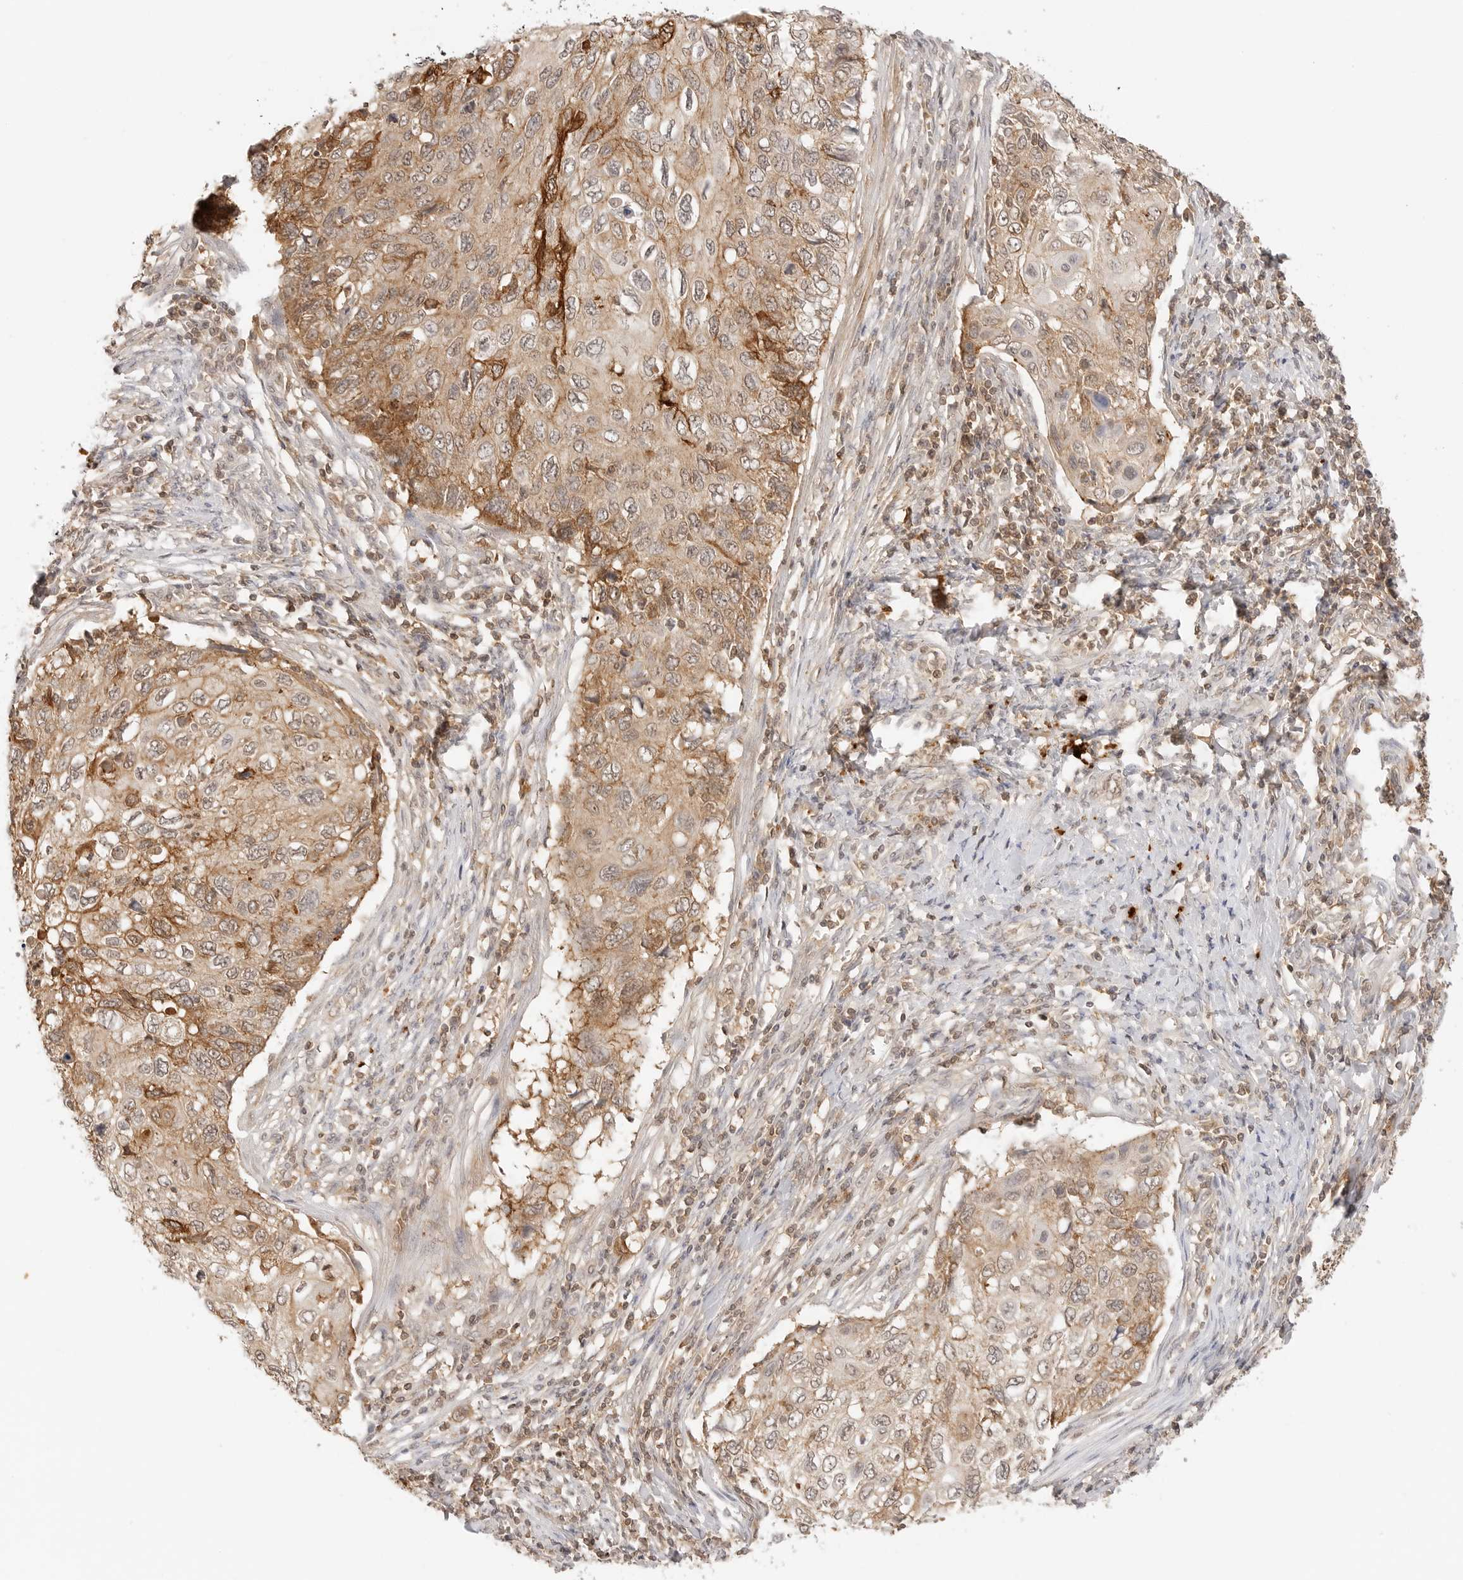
{"staining": {"intensity": "moderate", "quantity": ">75%", "location": "cytoplasmic/membranous"}, "tissue": "cervical cancer", "cell_type": "Tumor cells", "image_type": "cancer", "snomed": [{"axis": "morphology", "description": "Squamous cell carcinoma, NOS"}, {"axis": "topography", "description": "Cervix"}], "caption": "Immunohistochemical staining of human cervical cancer reveals moderate cytoplasmic/membranous protein staining in about >75% of tumor cells.", "gene": "EPHA1", "patient": {"sex": "female", "age": 70}}